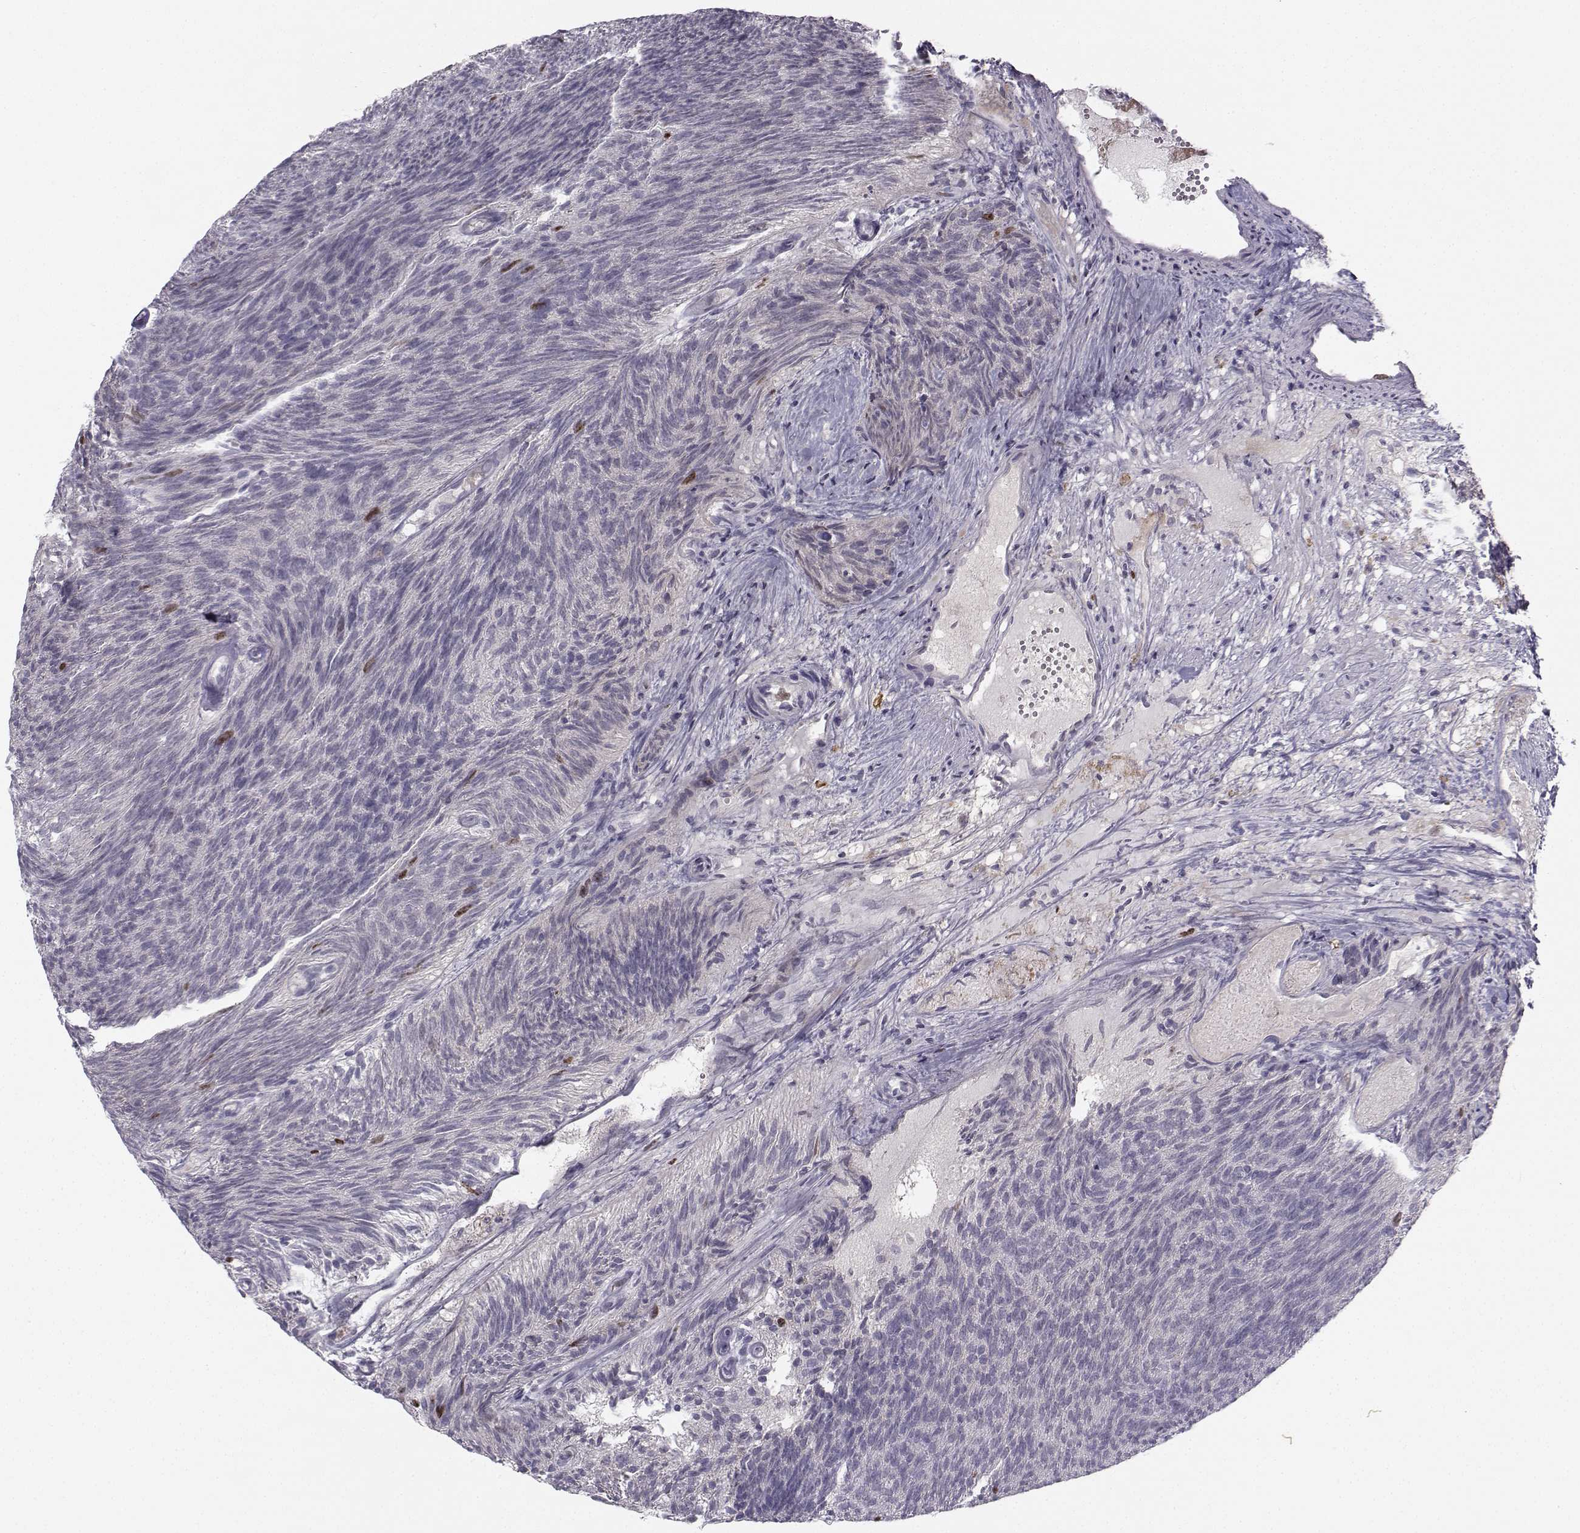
{"staining": {"intensity": "negative", "quantity": "none", "location": "none"}, "tissue": "urothelial cancer", "cell_type": "Tumor cells", "image_type": "cancer", "snomed": [{"axis": "morphology", "description": "Urothelial carcinoma, Low grade"}, {"axis": "topography", "description": "Urinary bladder"}], "caption": "DAB (3,3'-diaminobenzidine) immunohistochemical staining of human low-grade urothelial carcinoma exhibits no significant staining in tumor cells.", "gene": "LRP8", "patient": {"sex": "male", "age": 77}}